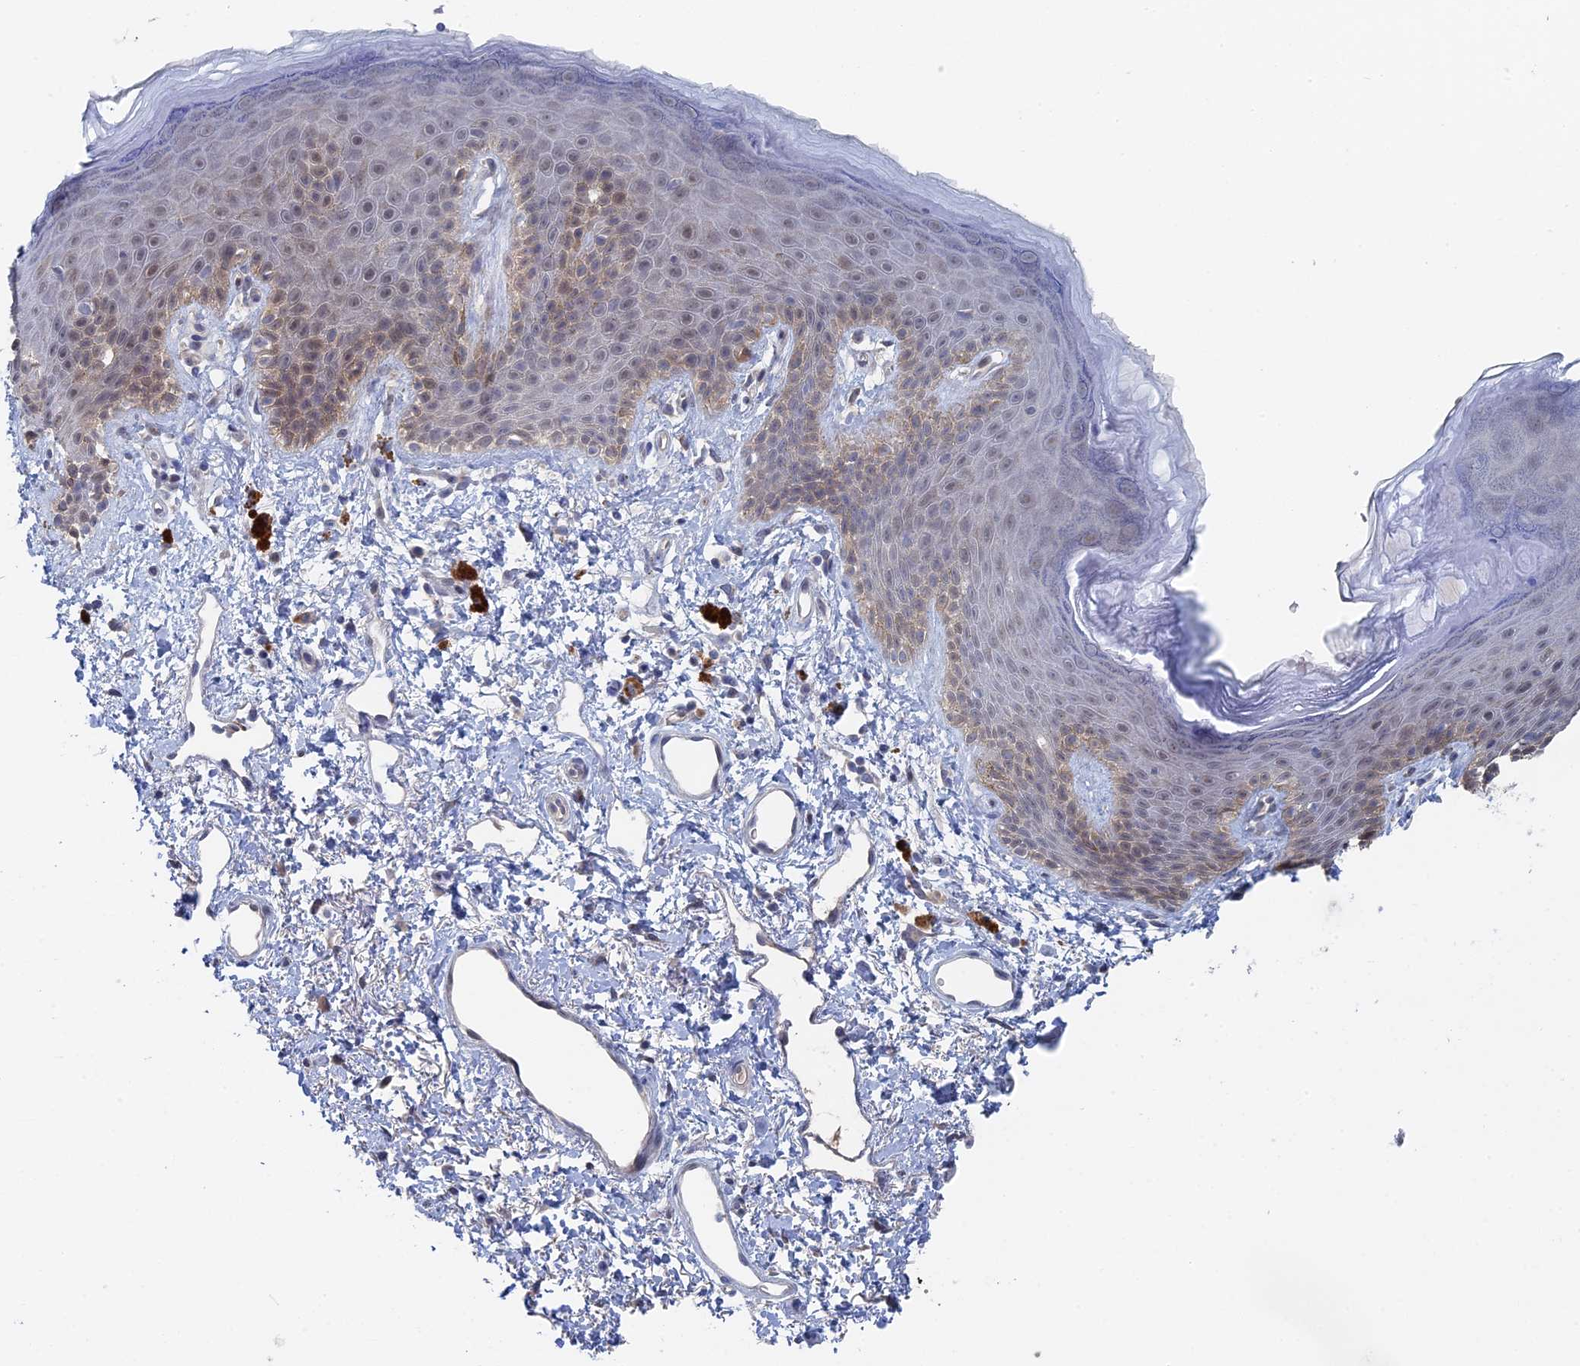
{"staining": {"intensity": "moderate", "quantity": "<25%", "location": "cytoplasmic/membranous"}, "tissue": "skin", "cell_type": "Epidermal cells", "image_type": "normal", "snomed": [{"axis": "morphology", "description": "Normal tissue, NOS"}, {"axis": "topography", "description": "Anal"}], "caption": "Immunohistochemical staining of benign skin reveals <25% levels of moderate cytoplasmic/membranous protein staining in about <25% of epidermal cells.", "gene": "IRGQ", "patient": {"sex": "female", "age": 46}}